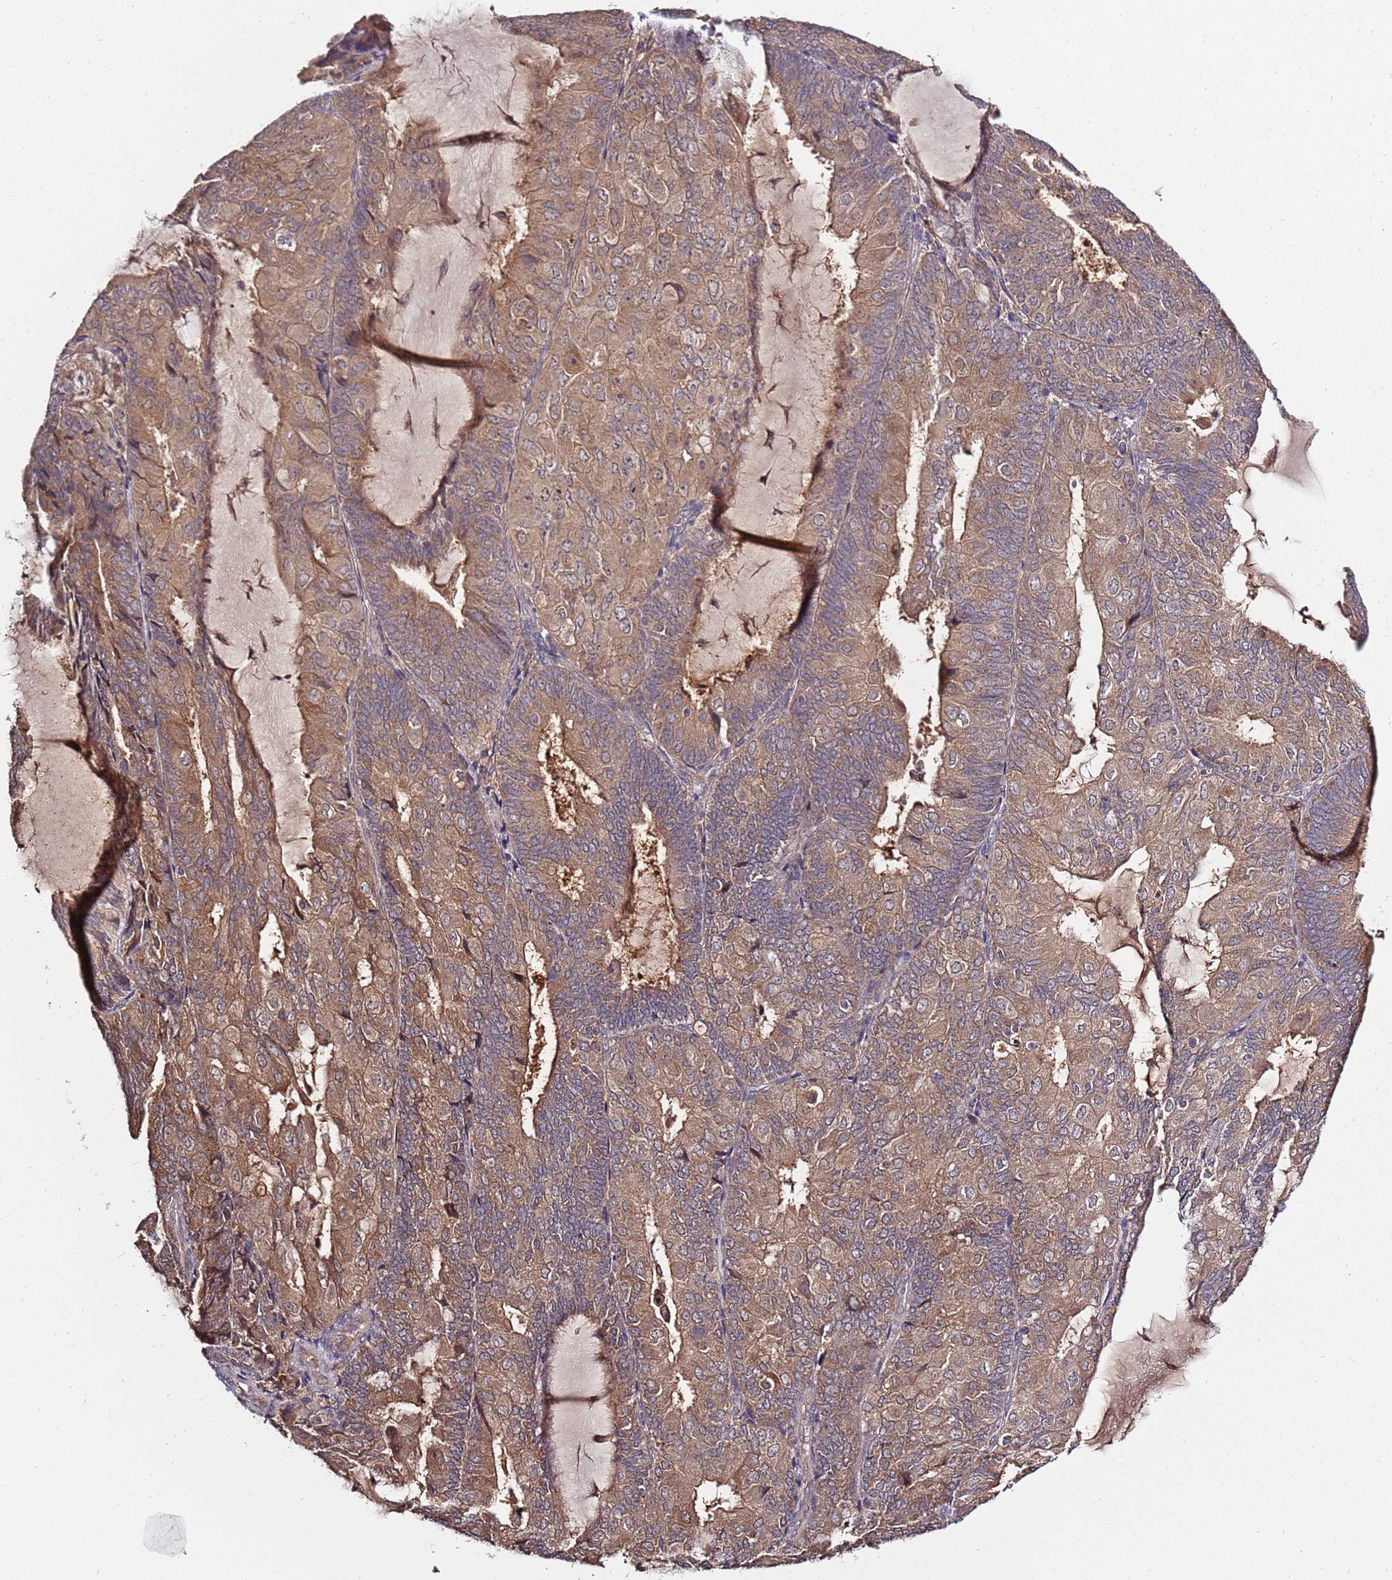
{"staining": {"intensity": "moderate", "quantity": ">75%", "location": "cytoplasmic/membranous"}, "tissue": "endometrial cancer", "cell_type": "Tumor cells", "image_type": "cancer", "snomed": [{"axis": "morphology", "description": "Adenocarcinoma, NOS"}, {"axis": "topography", "description": "Endometrium"}], "caption": "Tumor cells show medium levels of moderate cytoplasmic/membranous staining in about >75% of cells in adenocarcinoma (endometrial).", "gene": "USP32", "patient": {"sex": "female", "age": 81}}